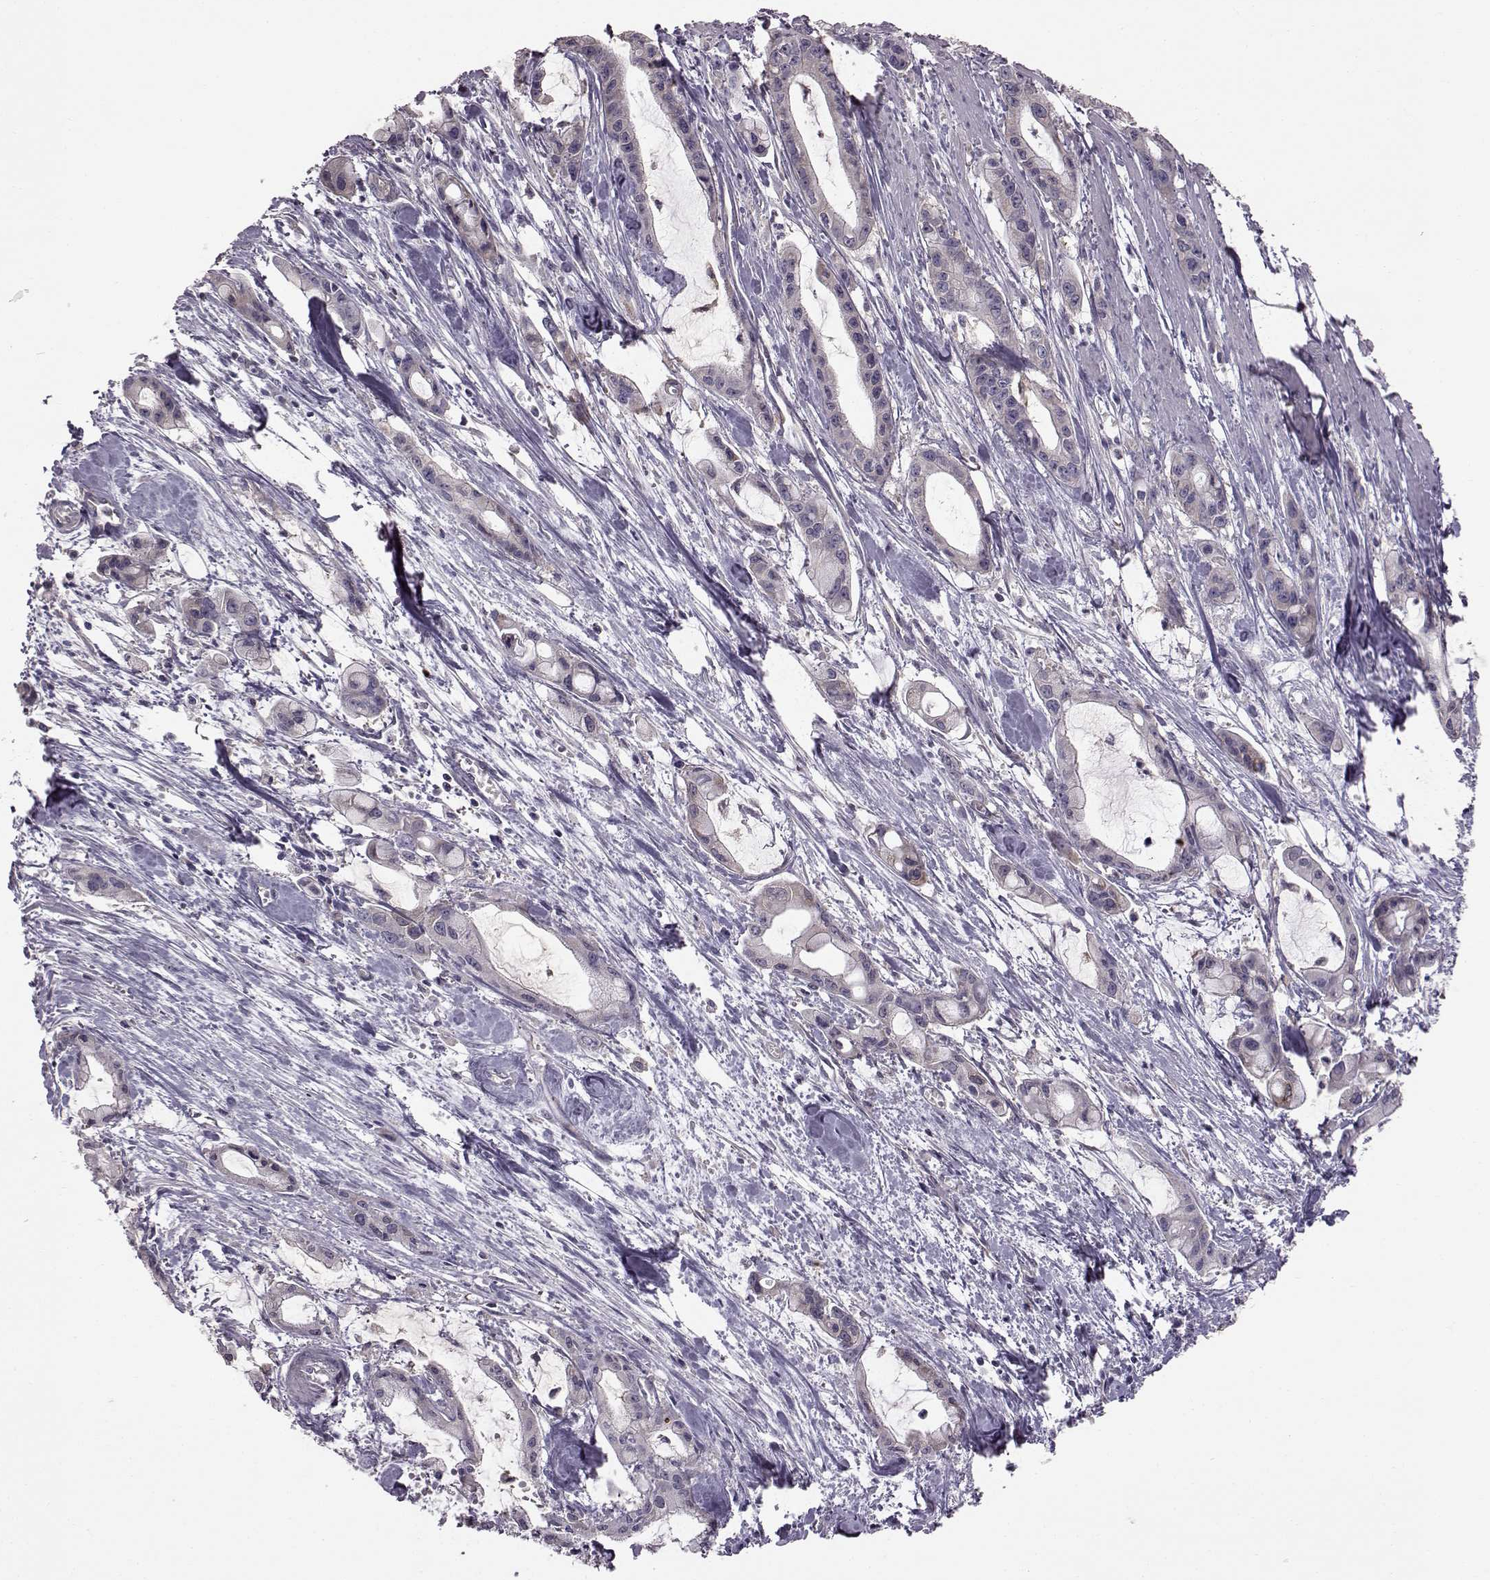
{"staining": {"intensity": "negative", "quantity": "none", "location": "none"}, "tissue": "pancreatic cancer", "cell_type": "Tumor cells", "image_type": "cancer", "snomed": [{"axis": "morphology", "description": "Adenocarcinoma, NOS"}, {"axis": "topography", "description": "Pancreas"}], "caption": "Immunohistochemistry histopathology image of neoplastic tissue: human pancreatic cancer (adenocarcinoma) stained with DAB reveals no significant protein positivity in tumor cells.", "gene": "ADGRG2", "patient": {"sex": "male", "age": 48}}